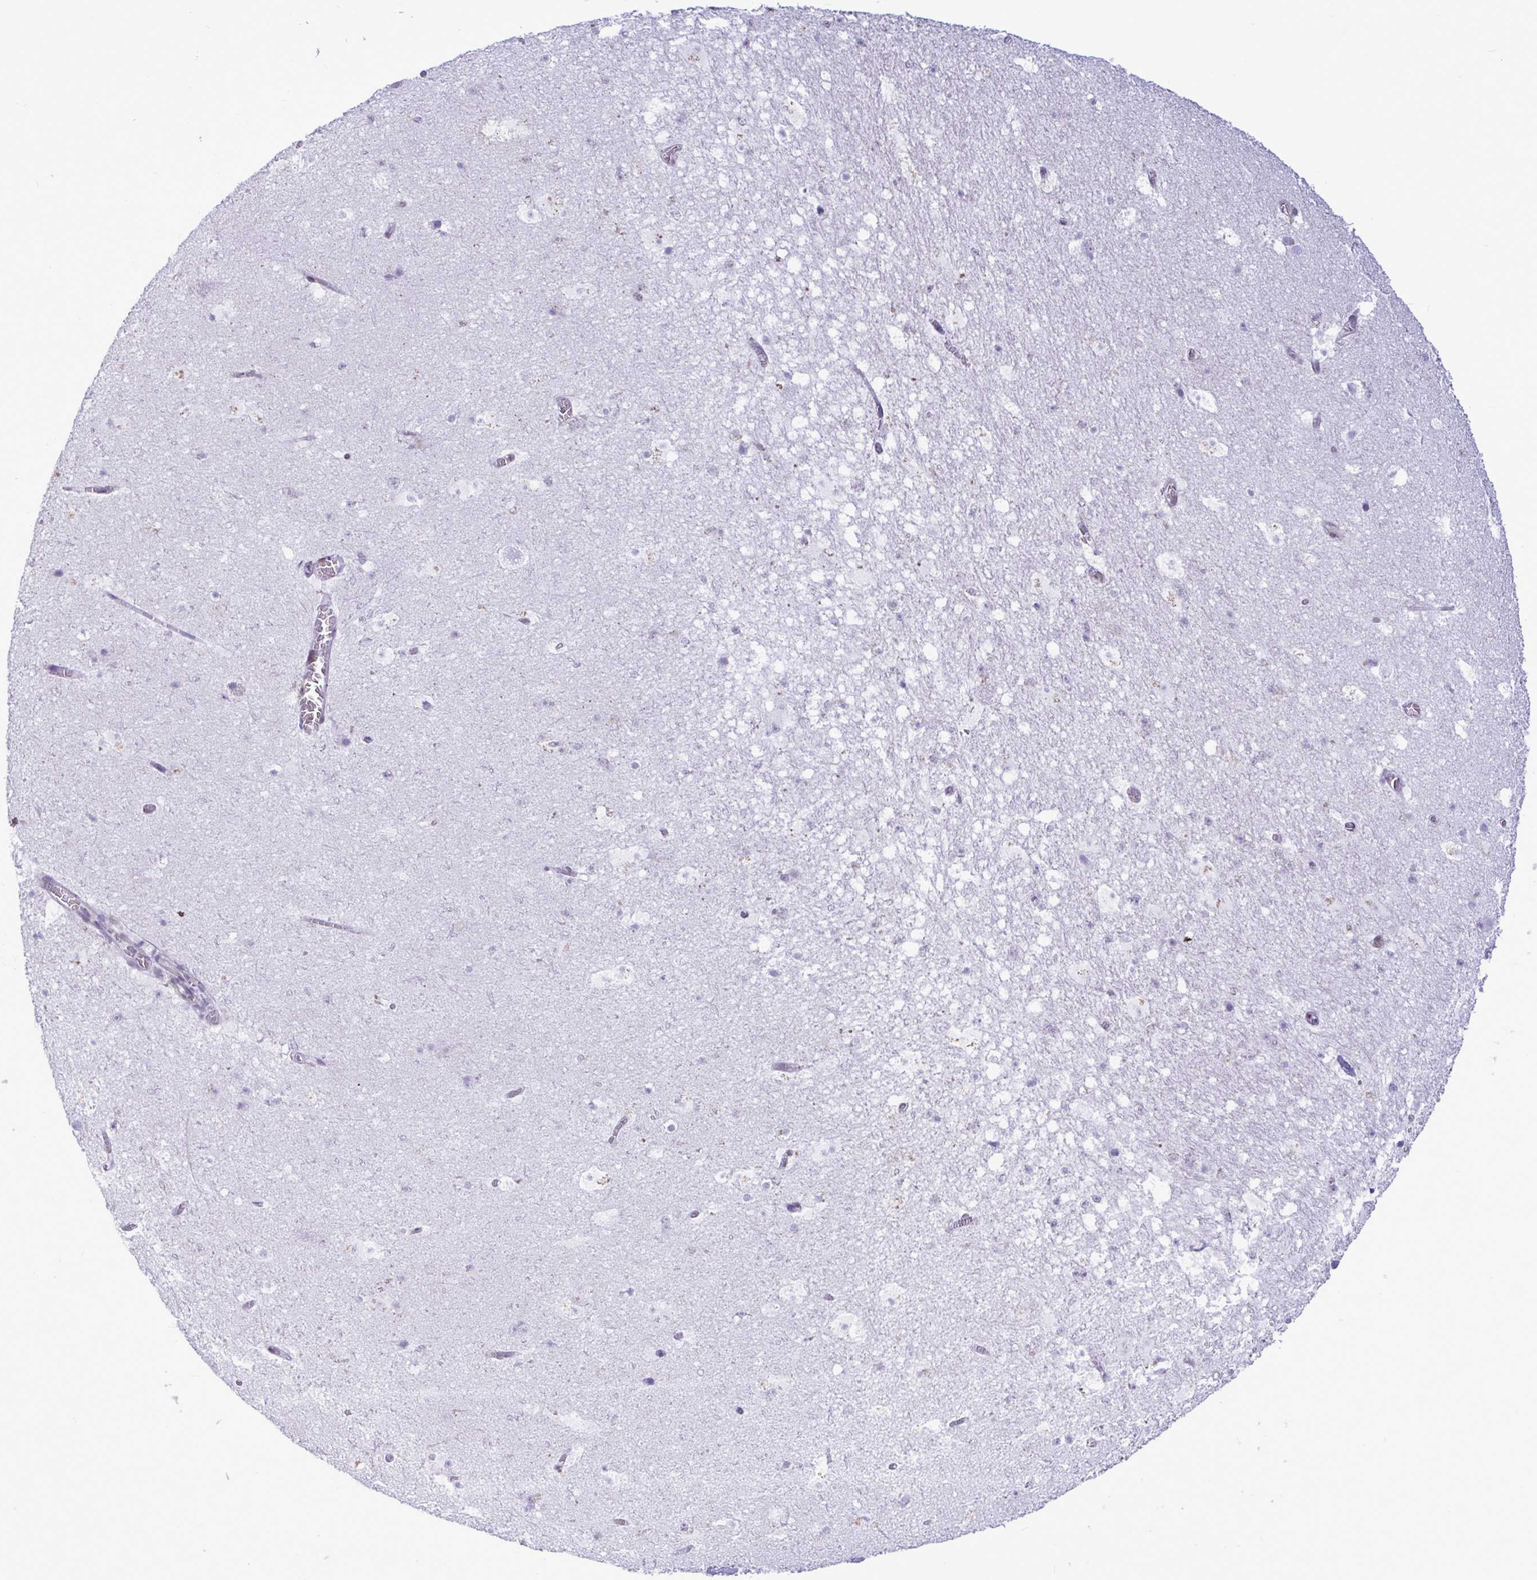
{"staining": {"intensity": "negative", "quantity": "none", "location": "none"}, "tissue": "hippocampus", "cell_type": "Glial cells", "image_type": "normal", "snomed": [{"axis": "morphology", "description": "Normal tissue, NOS"}, {"axis": "topography", "description": "Hippocampus"}], "caption": "Immunohistochemistry micrograph of unremarkable hippocampus: human hippocampus stained with DAB demonstrates no significant protein positivity in glial cells. Brightfield microscopy of immunohistochemistry stained with DAB (brown) and hematoxylin (blue), captured at high magnification.", "gene": "HMGB2", "patient": {"sex": "female", "age": 42}}